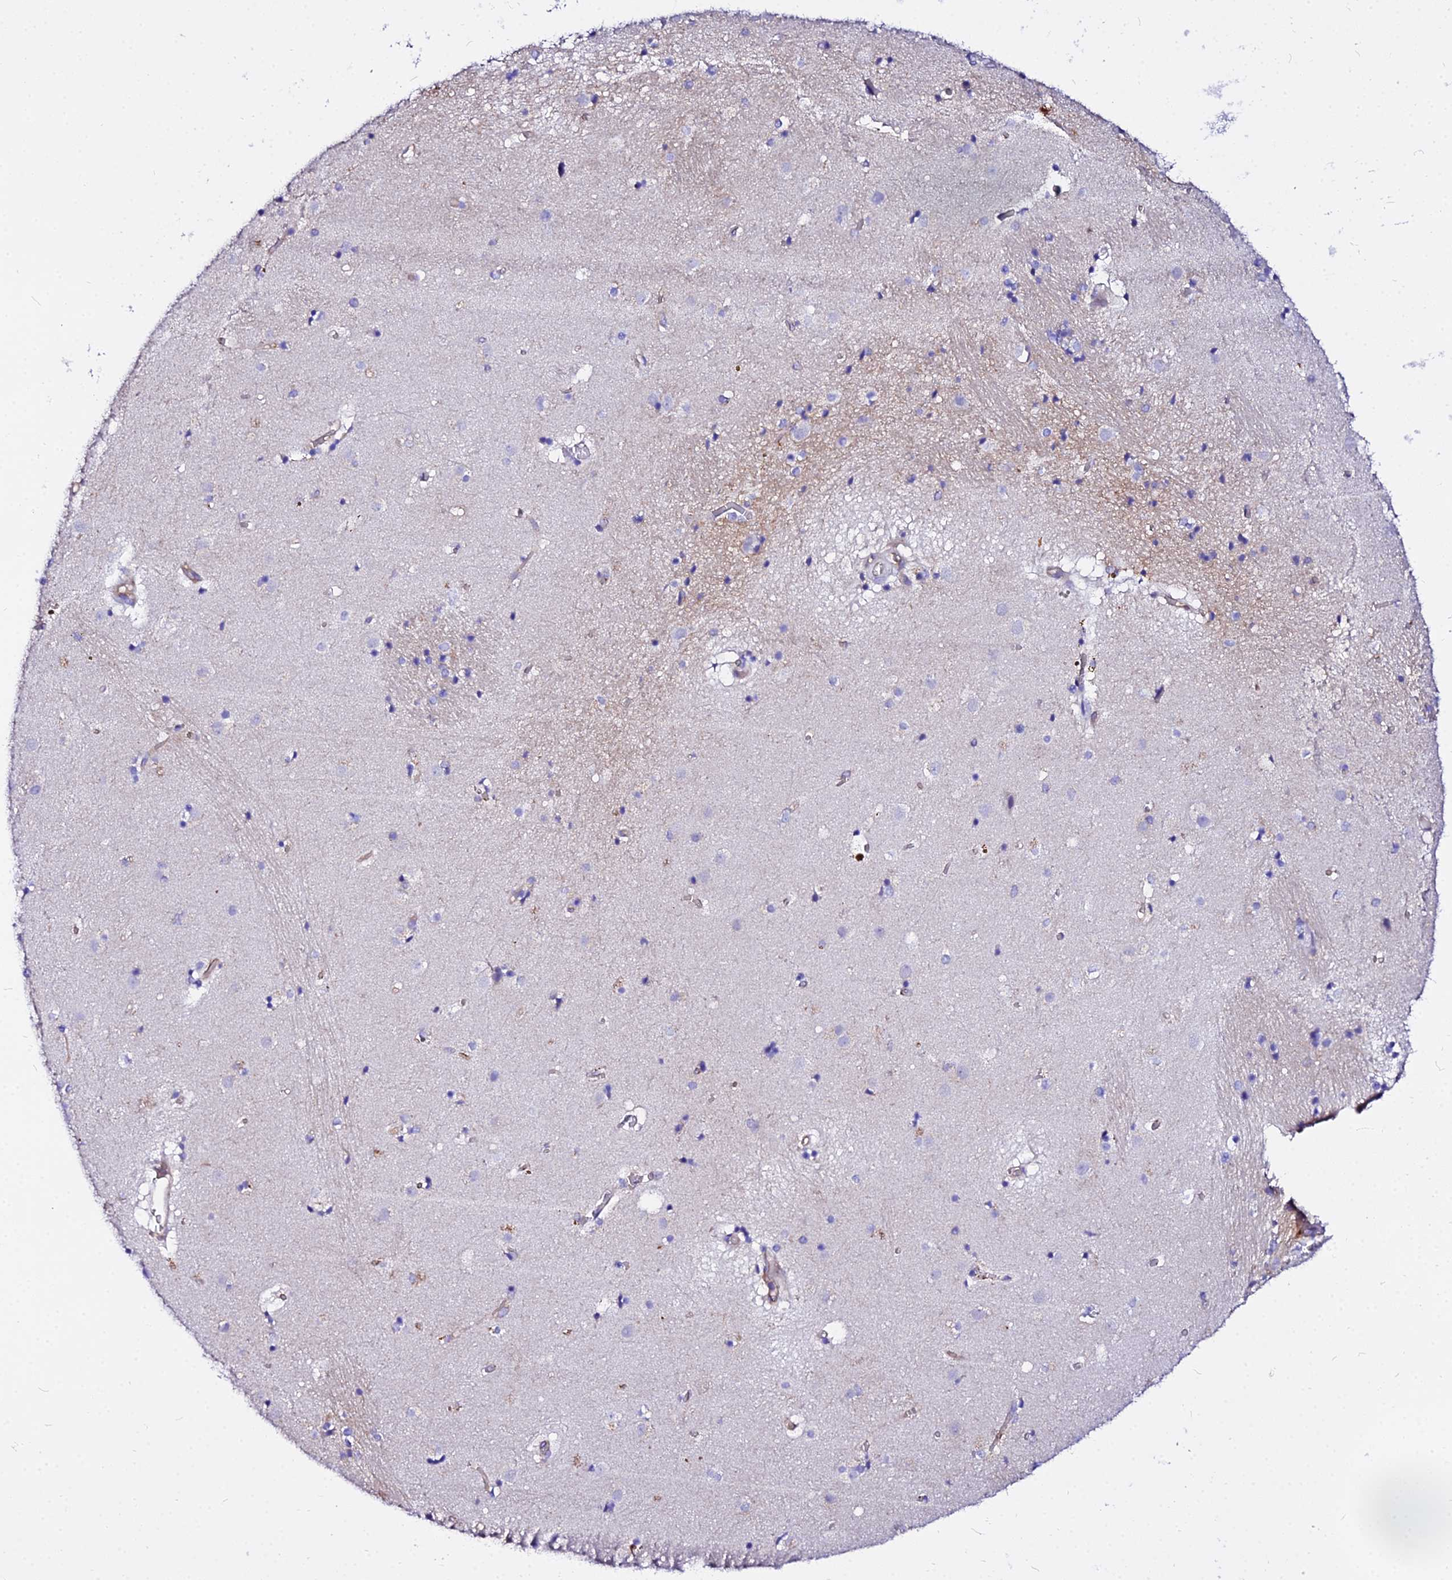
{"staining": {"intensity": "negative", "quantity": "none", "location": "none"}, "tissue": "caudate", "cell_type": "Glial cells", "image_type": "normal", "snomed": [{"axis": "morphology", "description": "Normal tissue, NOS"}, {"axis": "topography", "description": "Lateral ventricle wall"}], "caption": "Photomicrograph shows no protein positivity in glial cells of unremarkable caudate. (DAB immunohistochemistry visualized using brightfield microscopy, high magnification).", "gene": "DAW1", "patient": {"sex": "male", "age": 70}}